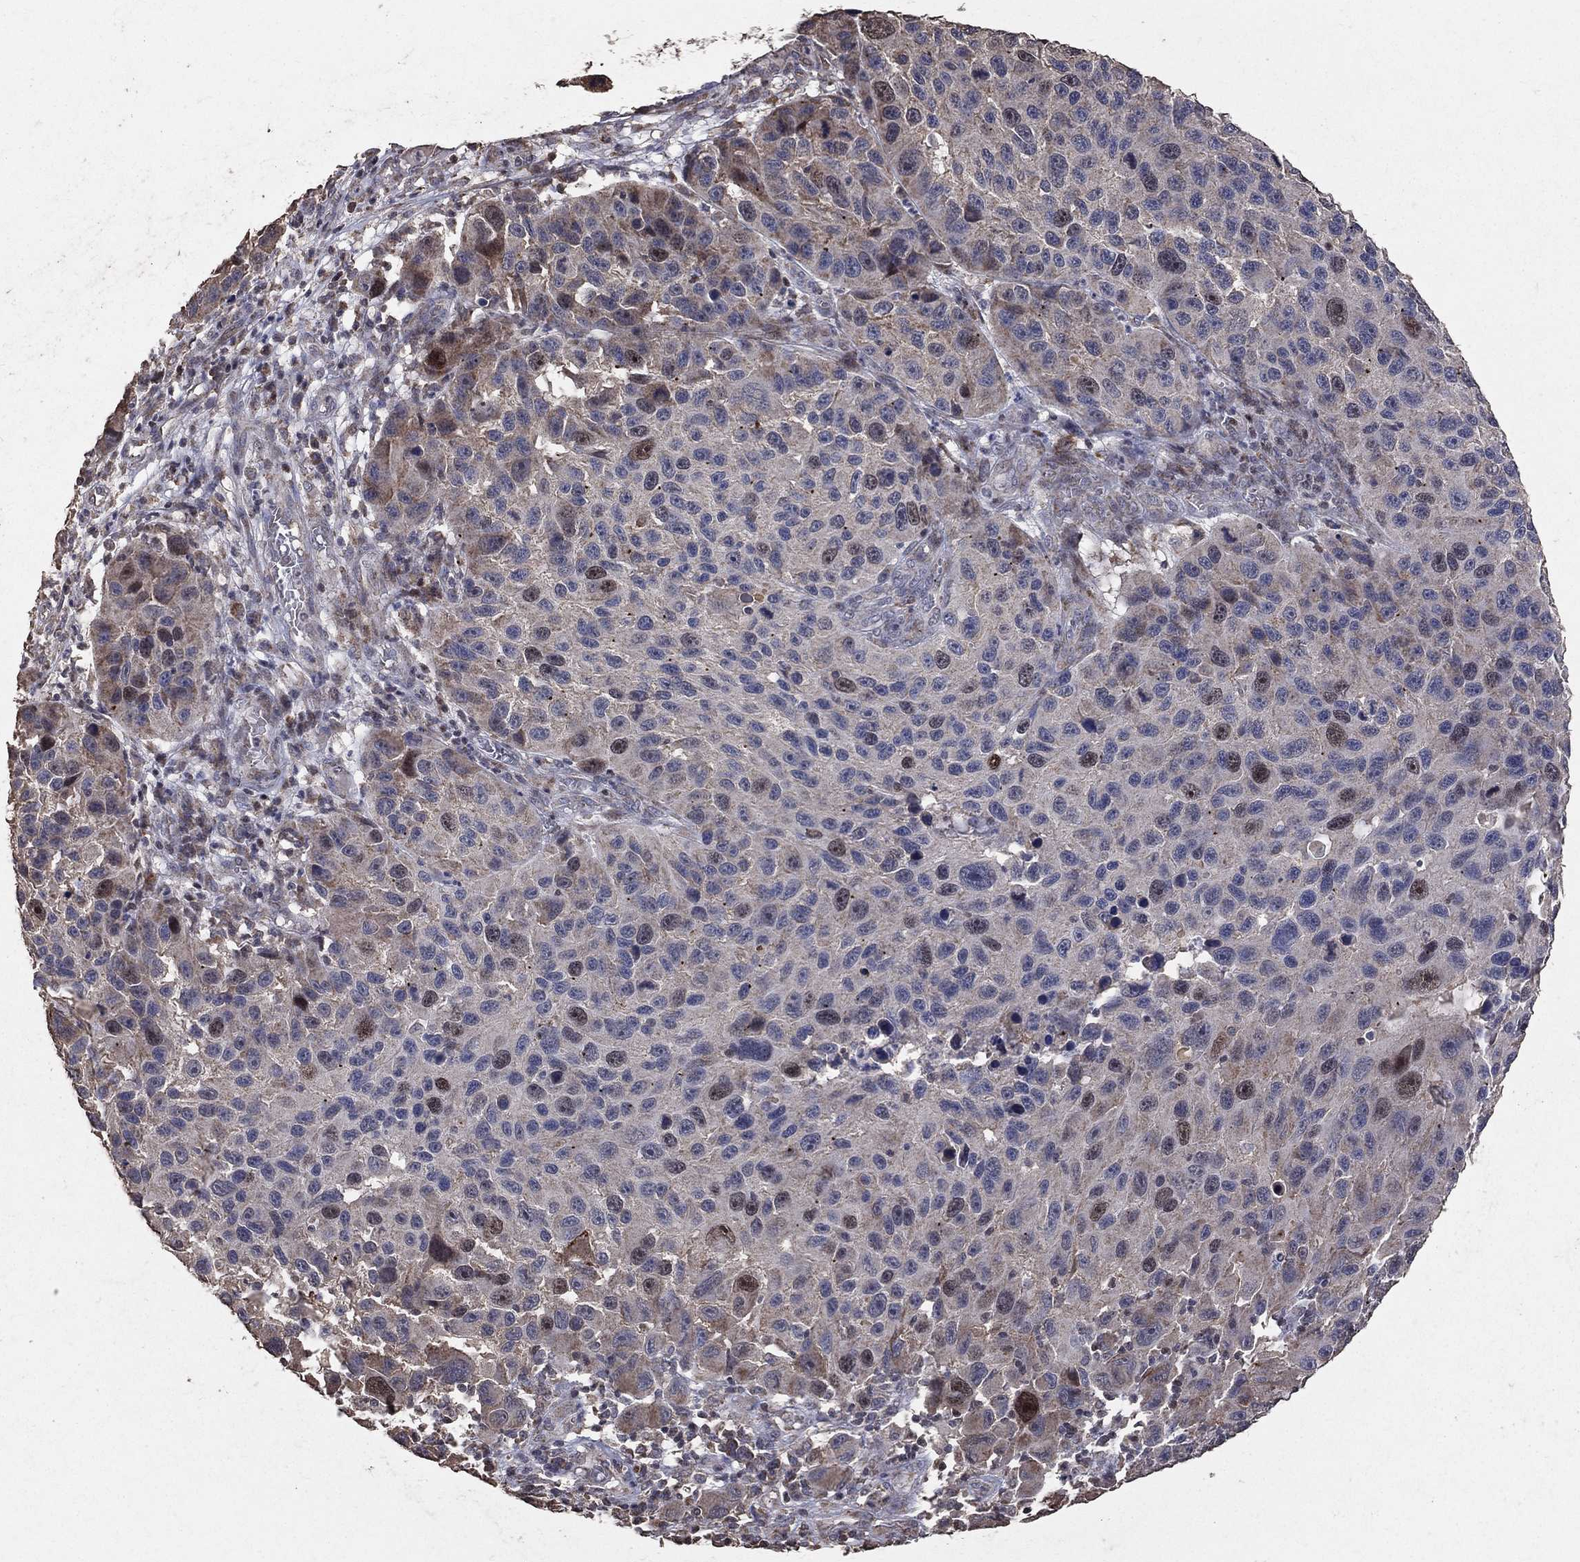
{"staining": {"intensity": "weak", "quantity": "<25%", "location": "cytoplasmic/membranous"}, "tissue": "melanoma", "cell_type": "Tumor cells", "image_type": "cancer", "snomed": [{"axis": "morphology", "description": "Malignant melanoma, NOS"}, {"axis": "topography", "description": "Skin"}], "caption": "The IHC image has no significant expression in tumor cells of melanoma tissue. (IHC, brightfield microscopy, high magnification).", "gene": "LY6K", "patient": {"sex": "male", "age": 53}}